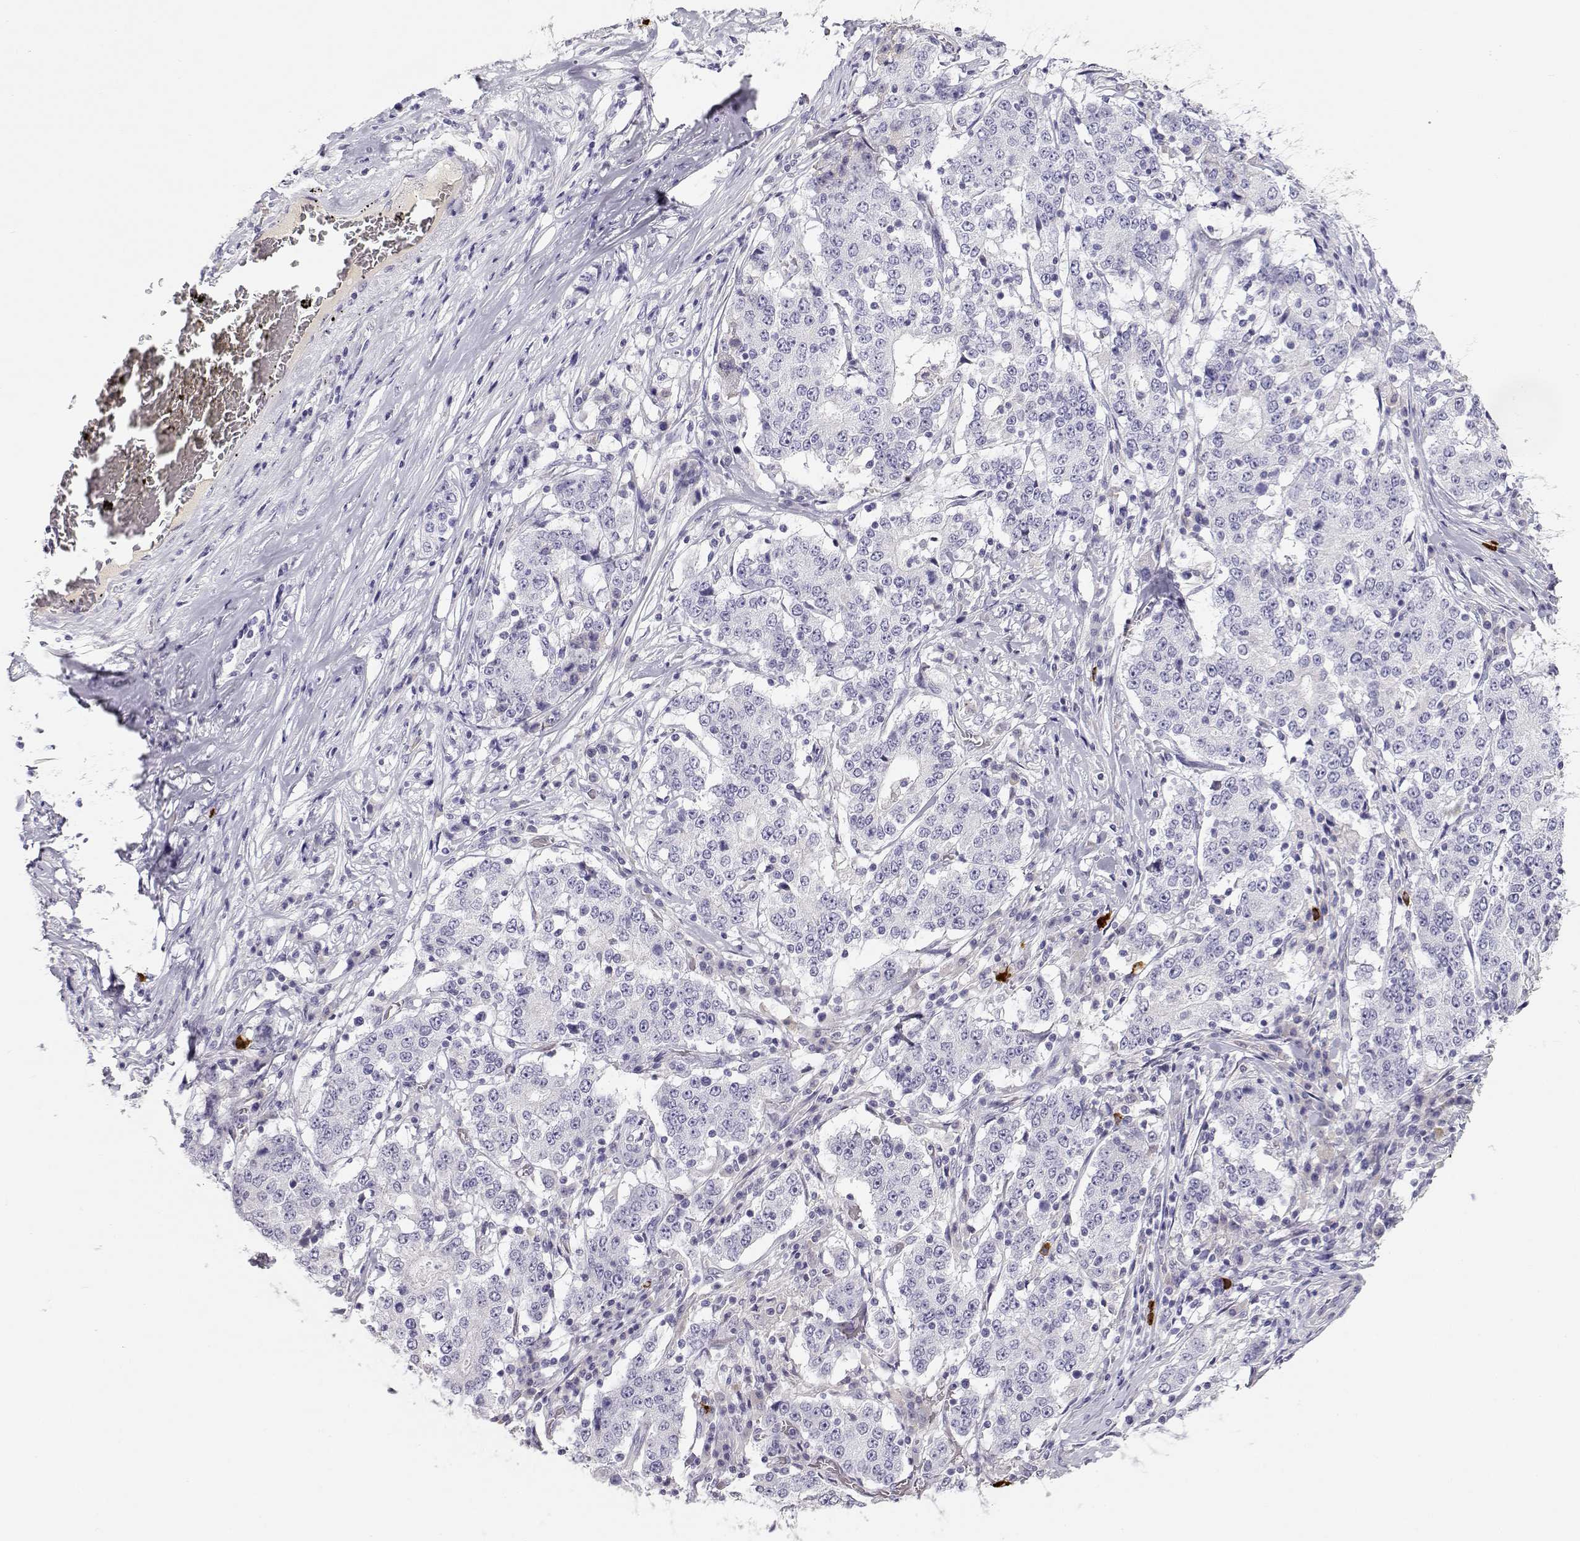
{"staining": {"intensity": "negative", "quantity": "none", "location": "none"}, "tissue": "stomach cancer", "cell_type": "Tumor cells", "image_type": "cancer", "snomed": [{"axis": "morphology", "description": "Adenocarcinoma, NOS"}, {"axis": "topography", "description": "Stomach"}], "caption": "Stomach cancer (adenocarcinoma) was stained to show a protein in brown. There is no significant staining in tumor cells.", "gene": "GPR174", "patient": {"sex": "male", "age": 59}}